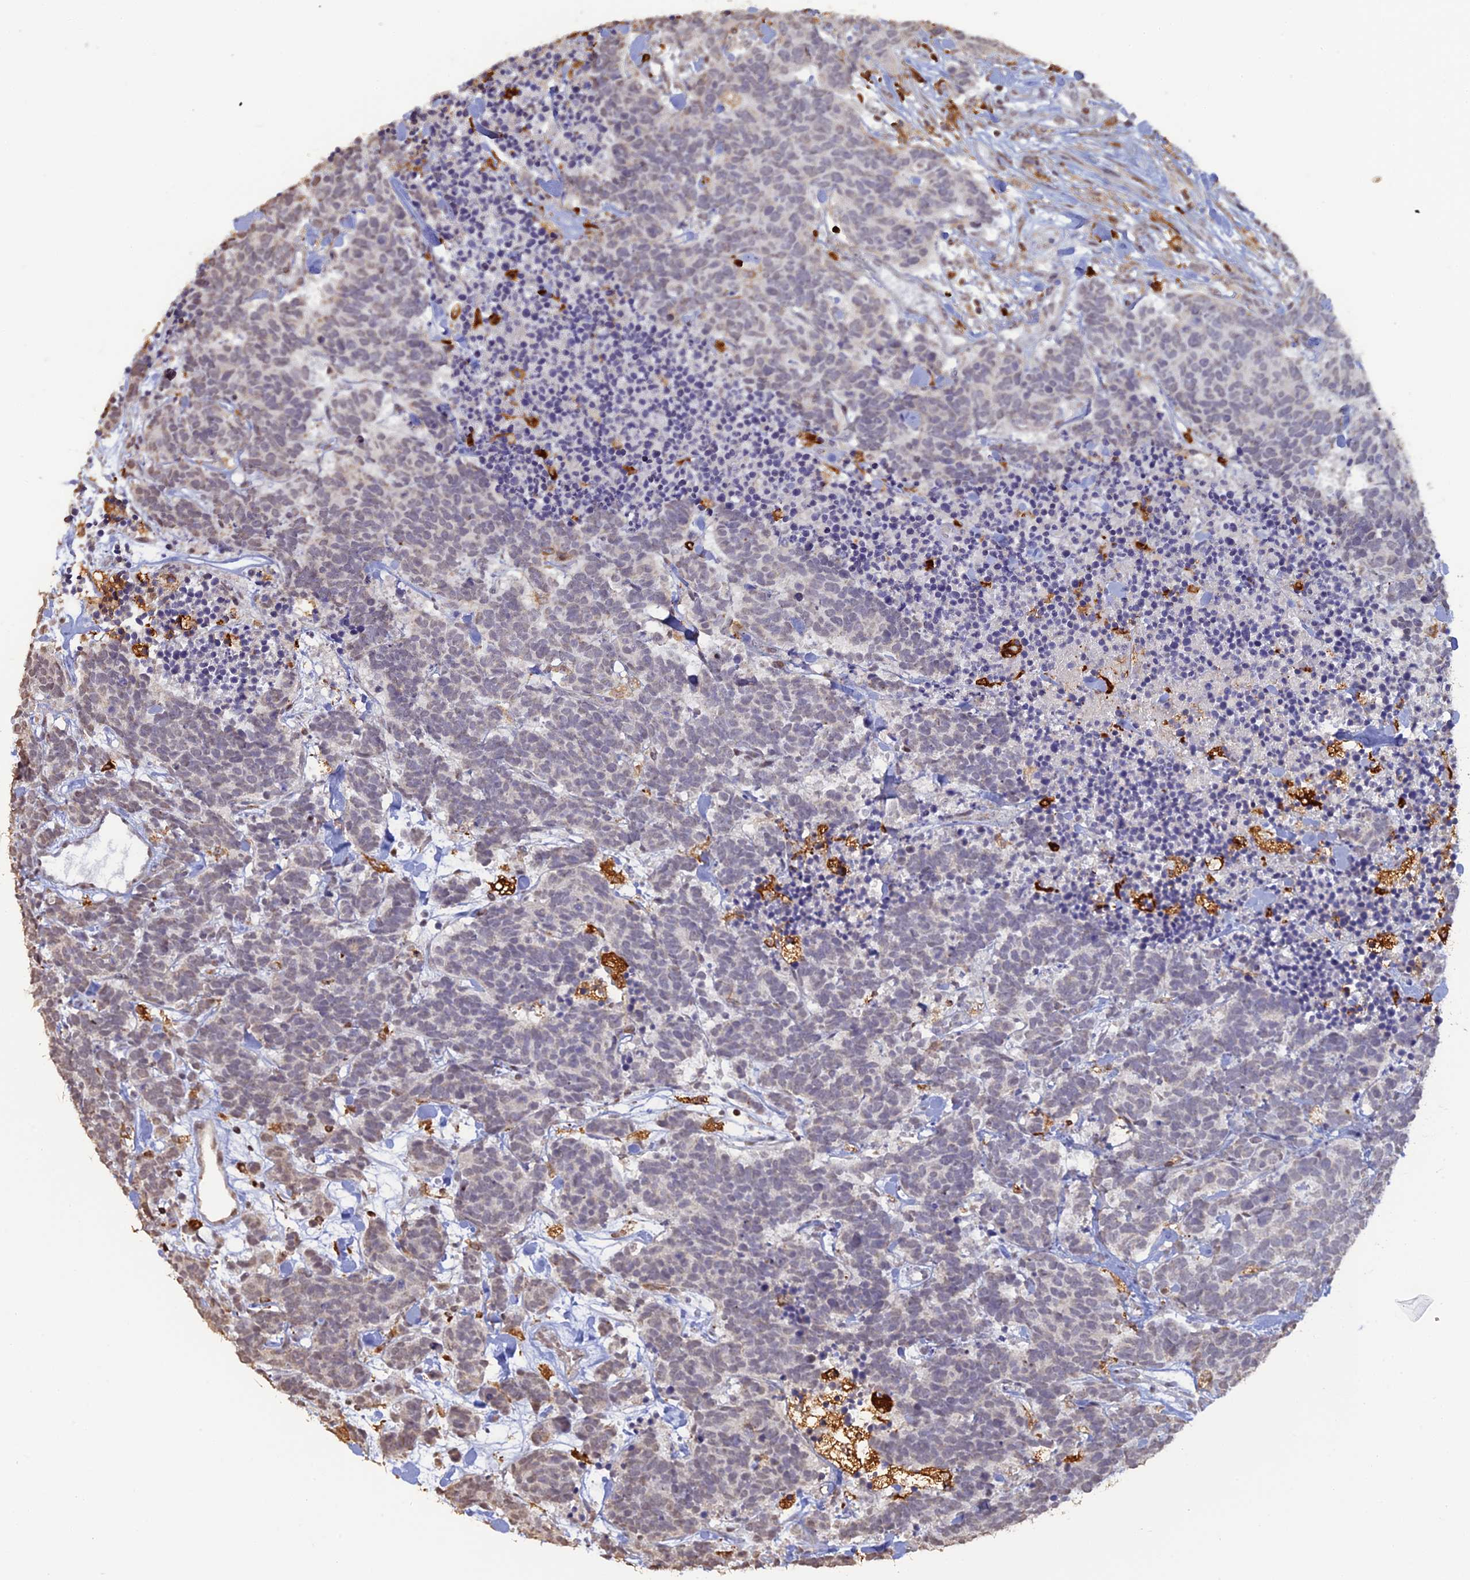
{"staining": {"intensity": "negative", "quantity": "none", "location": "none"}, "tissue": "carcinoid", "cell_type": "Tumor cells", "image_type": "cancer", "snomed": [{"axis": "morphology", "description": "Carcinoma, NOS"}, {"axis": "morphology", "description": "Carcinoid, malignant, NOS"}, {"axis": "topography", "description": "Prostate"}], "caption": "A high-resolution photomicrograph shows immunohistochemistry staining of carcinoid, which shows no significant expression in tumor cells.", "gene": "APOBR", "patient": {"sex": "male", "age": 57}}